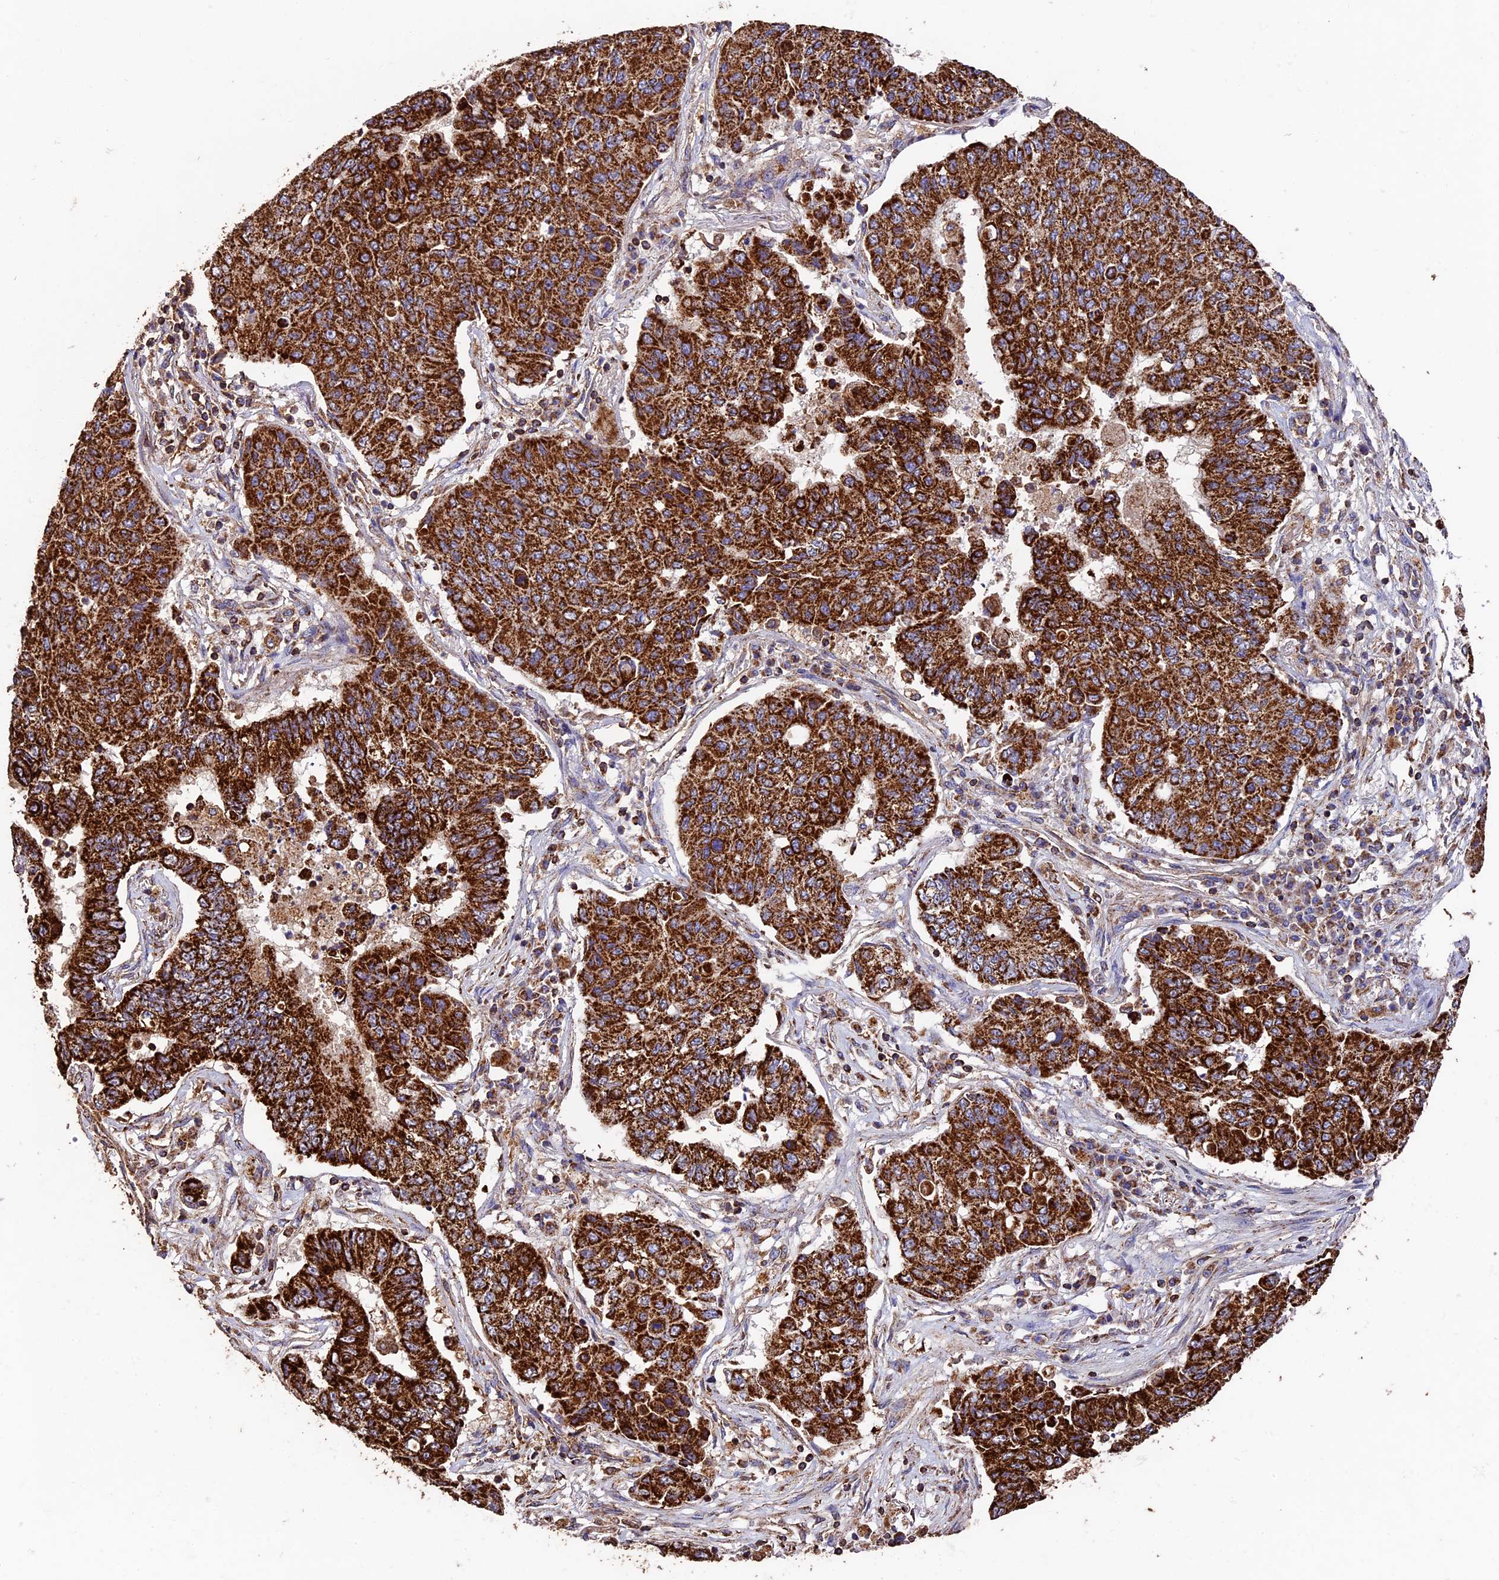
{"staining": {"intensity": "strong", "quantity": ">75%", "location": "cytoplasmic/membranous"}, "tissue": "lung cancer", "cell_type": "Tumor cells", "image_type": "cancer", "snomed": [{"axis": "morphology", "description": "Squamous cell carcinoma, NOS"}, {"axis": "topography", "description": "Lung"}], "caption": "Lung cancer tissue shows strong cytoplasmic/membranous positivity in about >75% of tumor cells, visualized by immunohistochemistry.", "gene": "ADAT1", "patient": {"sex": "male", "age": 74}}